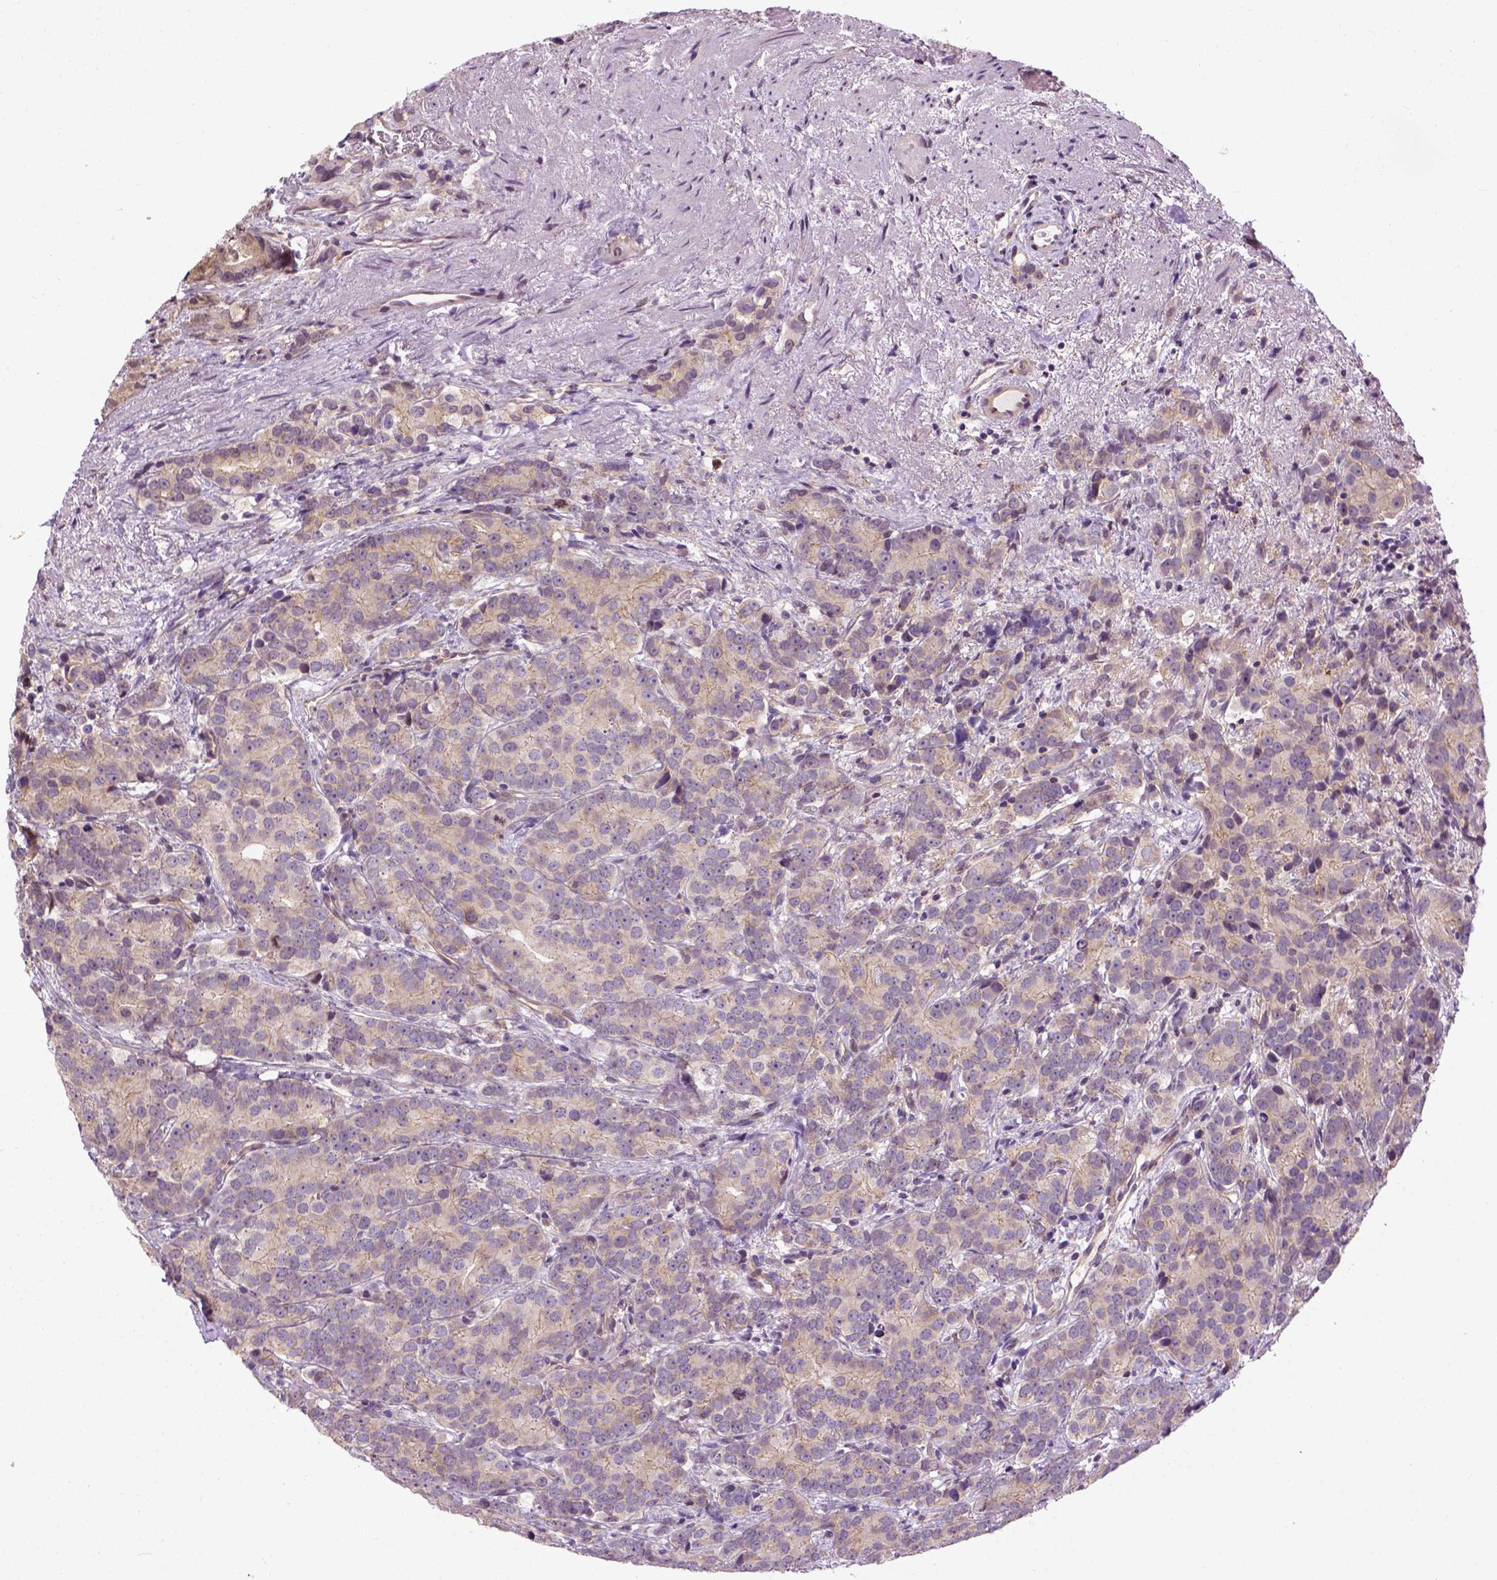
{"staining": {"intensity": "weak", "quantity": "25%-75%", "location": "cytoplasmic/membranous"}, "tissue": "prostate cancer", "cell_type": "Tumor cells", "image_type": "cancer", "snomed": [{"axis": "morphology", "description": "Adenocarcinoma, High grade"}, {"axis": "topography", "description": "Prostate"}], "caption": "Immunohistochemical staining of human prostate cancer (high-grade adenocarcinoma) exhibits weak cytoplasmic/membranous protein staining in approximately 25%-75% of tumor cells.", "gene": "KAZN", "patient": {"sex": "male", "age": 90}}